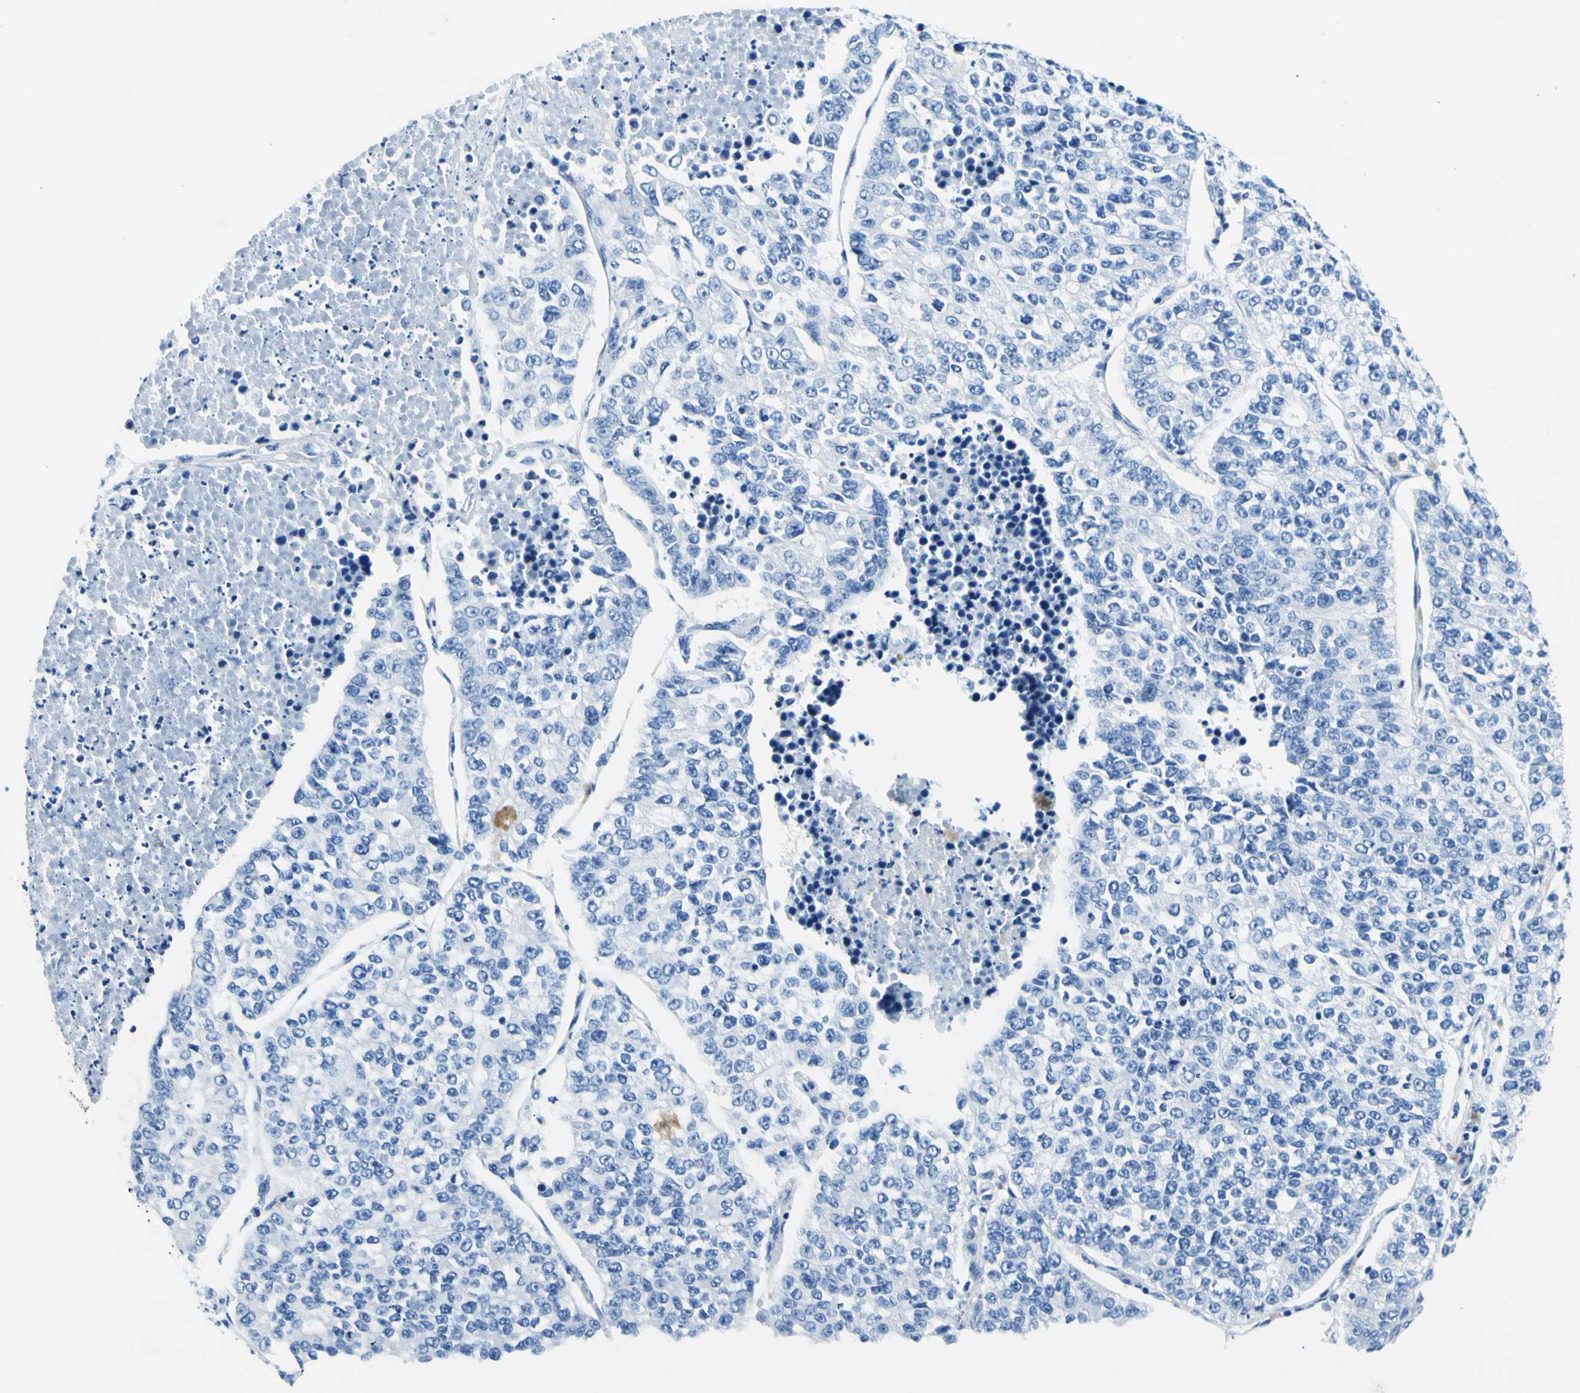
{"staining": {"intensity": "negative", "quantity": "none", "location": "none"}, "tissue": "lung cancer", "cell_type": "Tumor cells", "image_type": "cancer", "snomed": [{"axis": "morphology", "description": "Adenocarcinoma, NOS"}, {"axis": "topography", "description": "Lung"}], "caption": "A micrograph of human lung cancer (adenocarcinoma) is negative for staining in tumor cells.", "gene": "MYH2", "patient": {"sex": "male", "age": 49}}